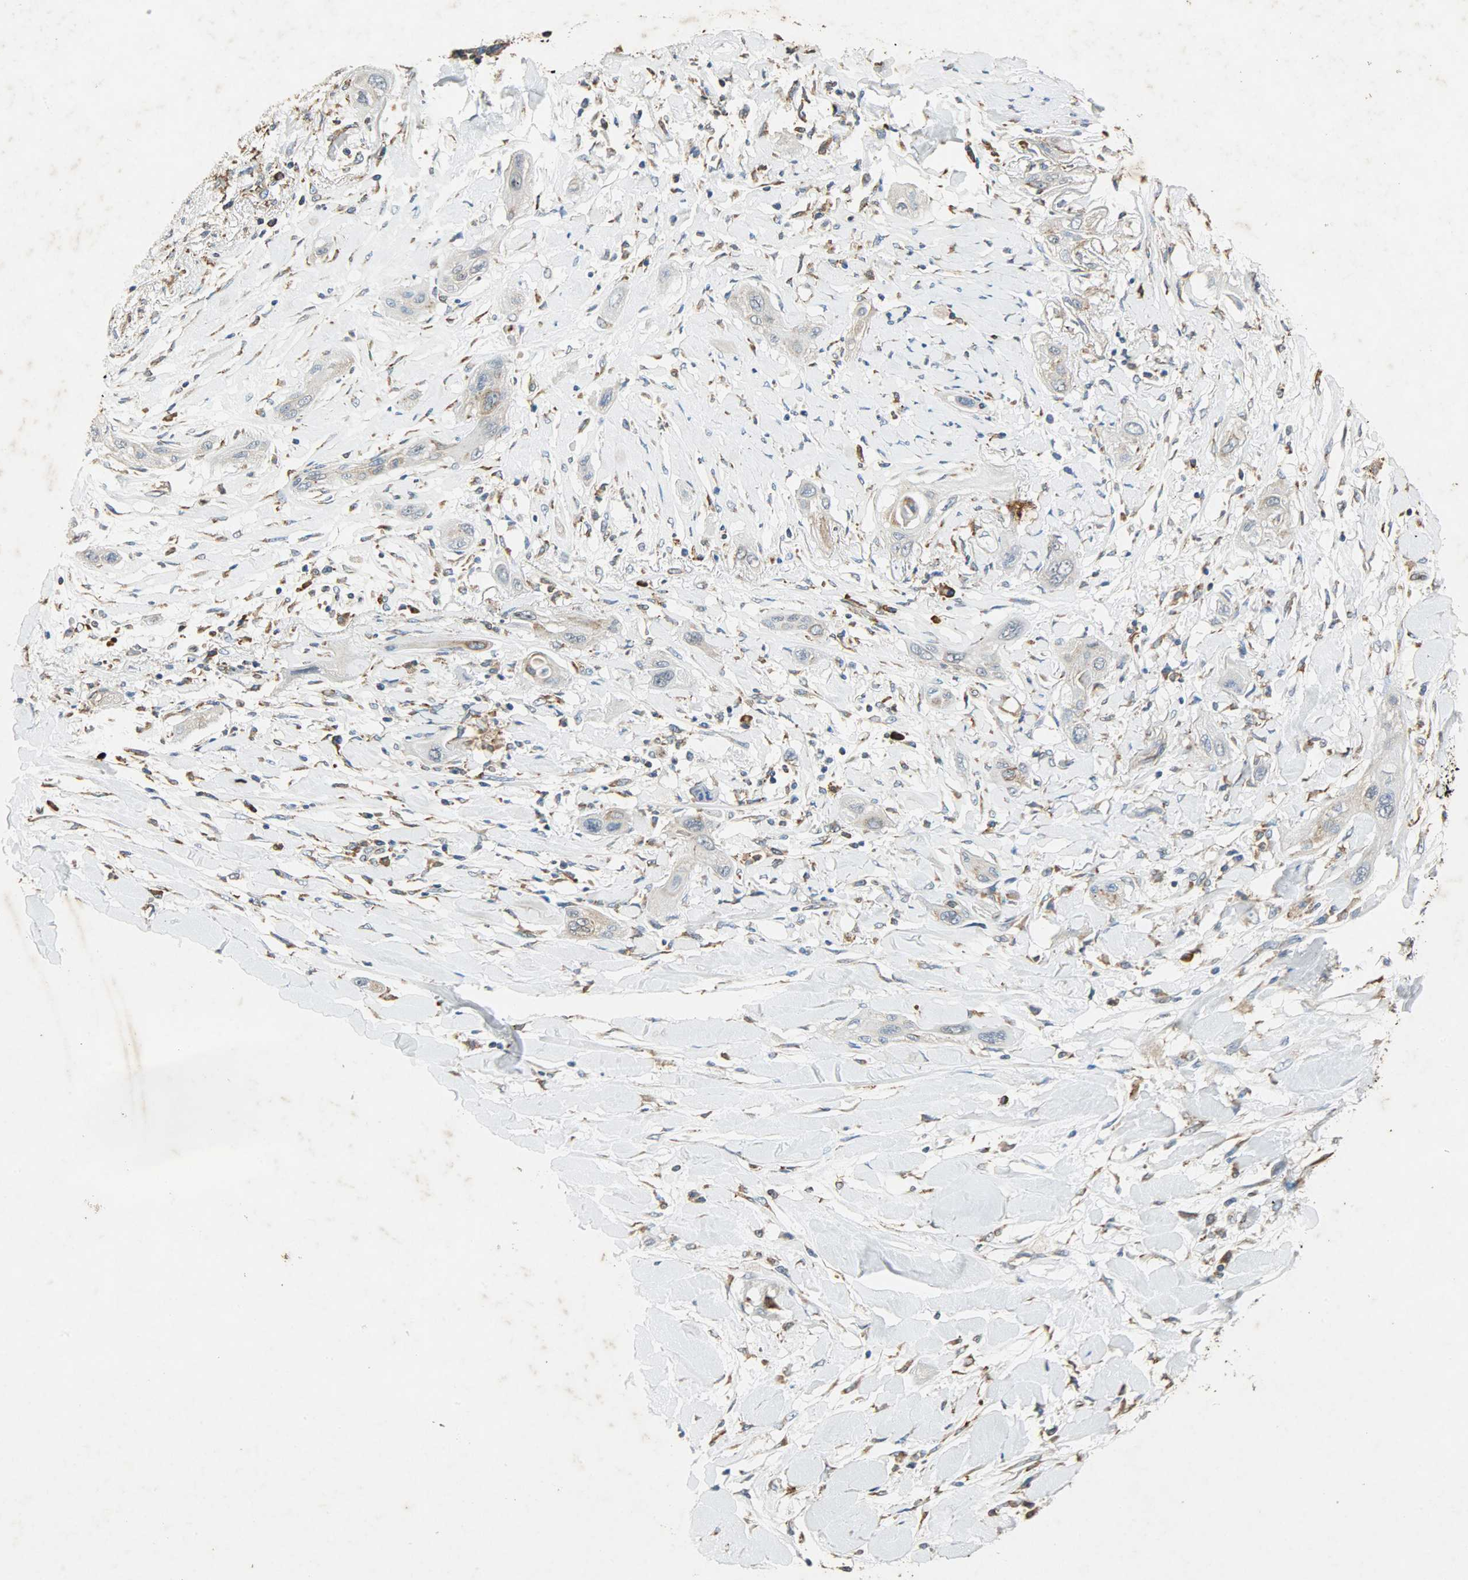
{"staining": {"intensity": "weak", "quantity": ">75%", "location": "cytoplasmic/membranous"}, "tissue": "lung cancer", "cell_type": "Tumor cells", "image_type": "cancer", "snomed": [{"axis": "morphology", "description": "Squamous cell carcinoma, NOS"}, {"axis": "topography", "description": "Lung"}], "caption": "DAB (3,3'-diaminobenzidine) immunohistochemical staining of human lung cancer exhibits weak cytoplasmic/membranous protein expression in approximately >75% of tumor cells. Using DAB (3,3'-diaminobenzidine) (brown) and hematoxylin (blue) stains, captured at high magnification using brightfield microscopy.", "gene": "HSPA5", "patient": {"sex": "female", "age": 47}}